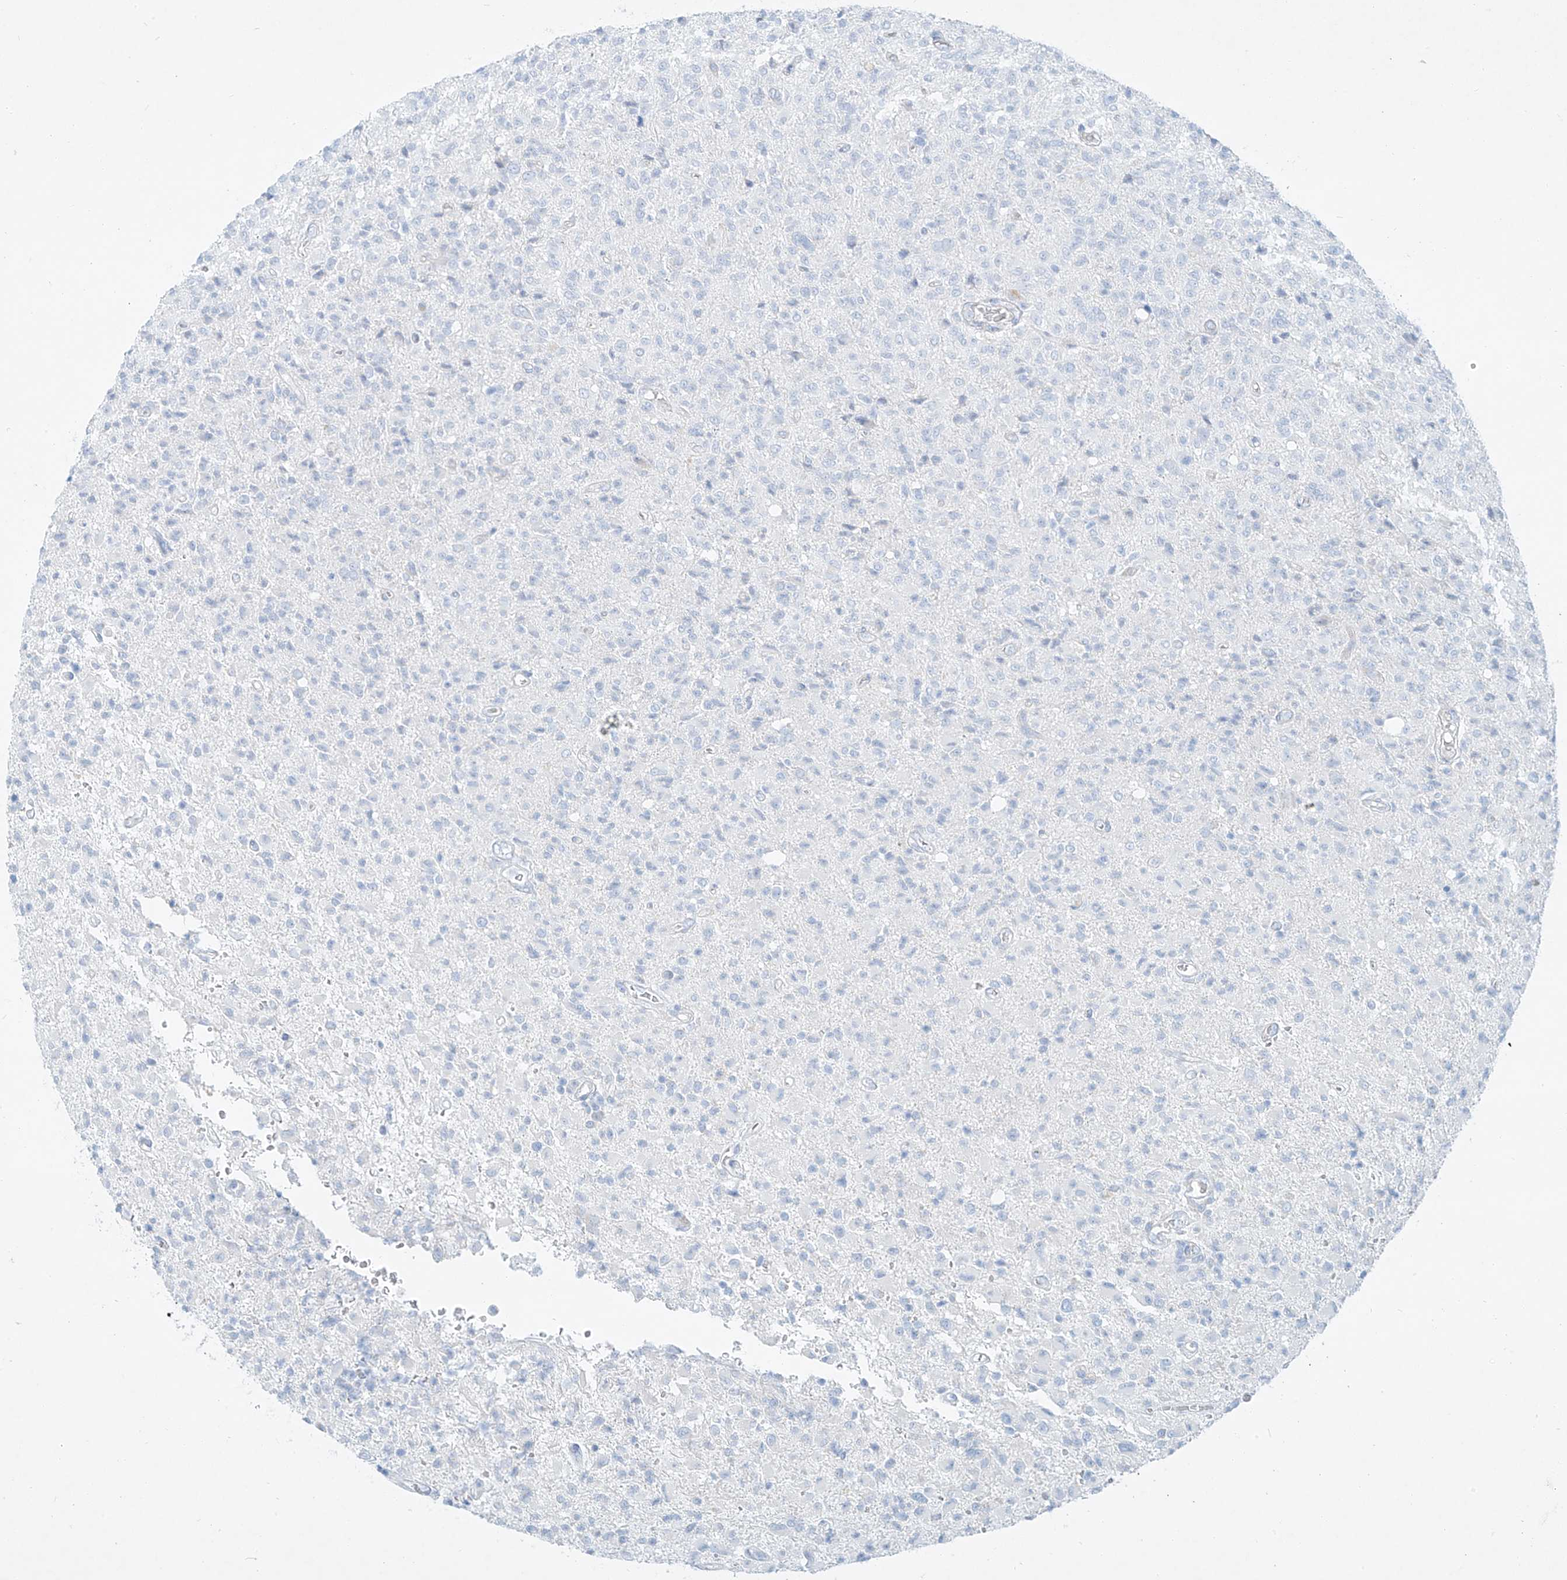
{"staining": {"intensity": "negative", "quantity": "none", "location": "none"}, "tissue": "glioma", "cell_type": "Tumor cells", "image_type": "cancer", "snomed": [{"axis": "morphology", "description": "Glioma, malignant, High grade"}, {"axis": "topography", "description": "Brain"}], "caption": "This is a histopathology image of immunohistochemistry staining of malignant glioma (high-grade), which shows no staining in tumor cells.", "gene": "AJM1", "patient": {"sex": "female", "age": 57}}